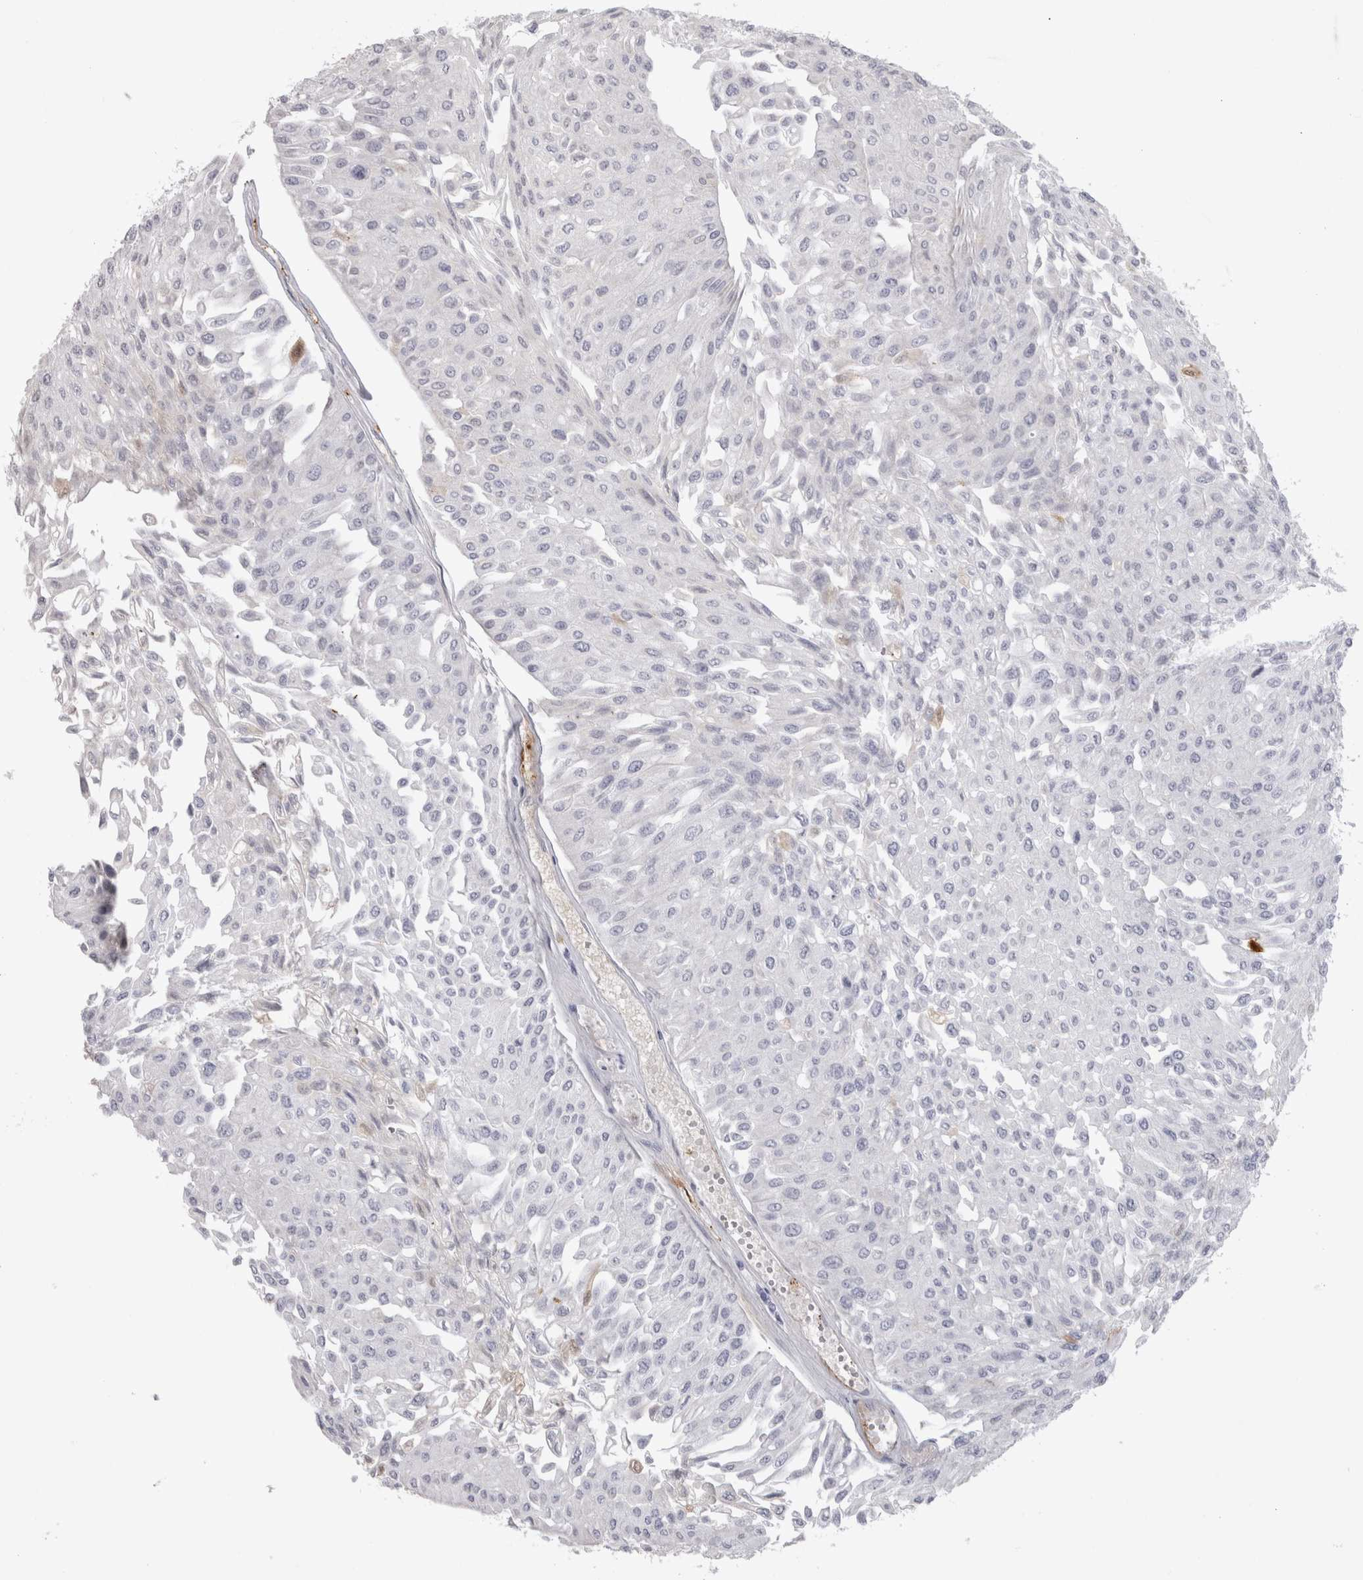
{"staining": {"intensity": "negative", "quantity": "none", "location": "none"}, "tissue": "urothelial cancer", "cell_type": "Tumor cells", "image_type": "cancer", "snomed": [{"axis": "morphology", "description": "Urothelial carcinoma, Low grade"}, {"axis": "topography", "description": "Urinary bladder"}], "caption": "DAB immunohistochemical staining of human urothelial cancer demonstrates no significant expression in tumor cells.", "gene": "ADAM2", "patient": {"sex": "male", "age": 67}}